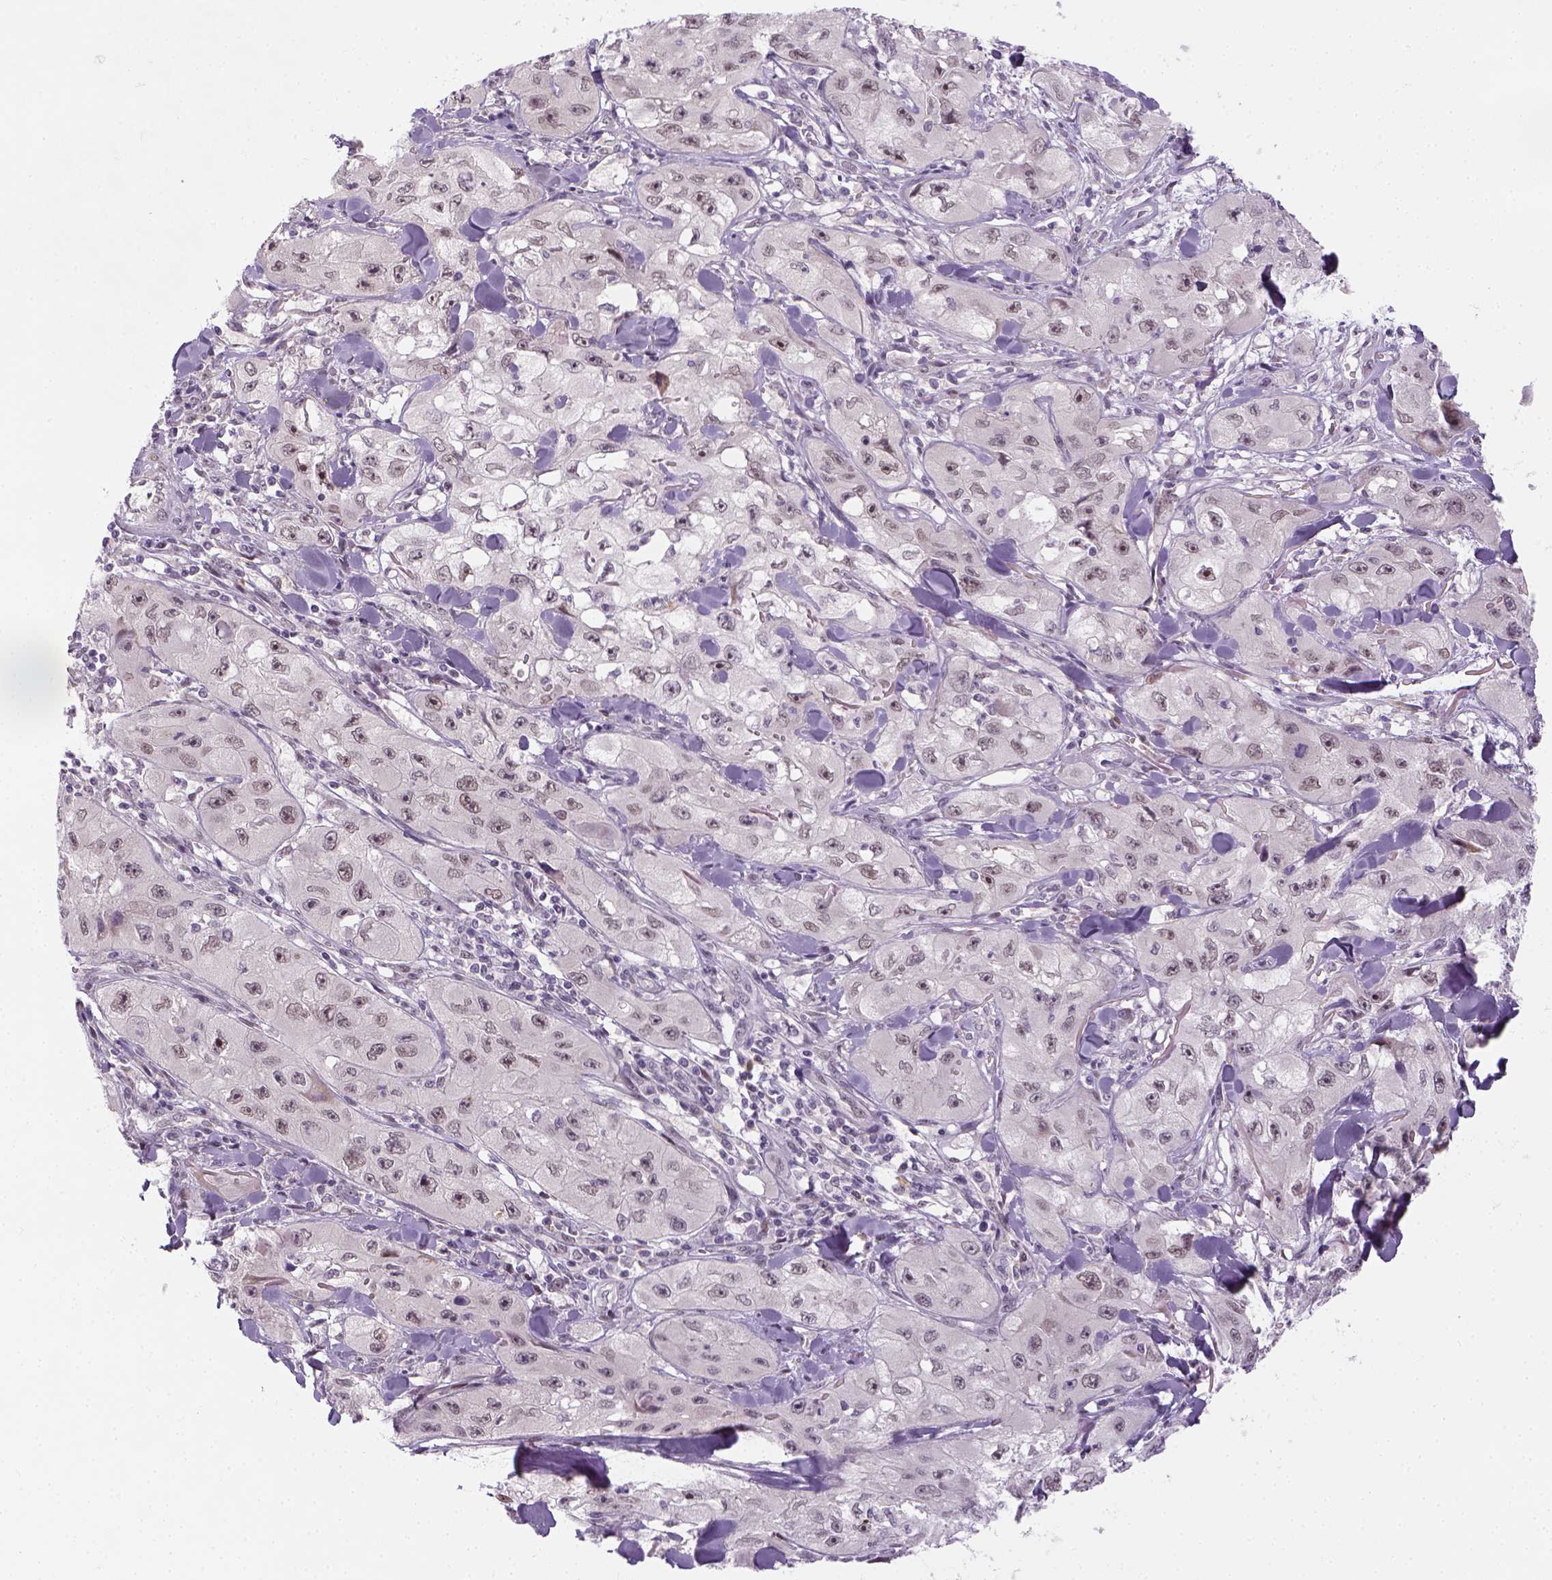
{"staining": {"intensity": "negative", "quantity": "none", "location": "none"}, "tissue": "skin cancer", "cell_type": "Tumor cells", "image_type": "cancer", "snomed": [{"axis": "morphology", "description": "Squamous cell carcinoma, NOS"}, {"axis": "topography", "description": "Skin"}, {"axis": "topography", "description": "Subcutis"}], "caption": "Skin cancer was stained to show a protein in brown. There is no significant expression in tumor cells.", "gene": "MAGEB3", "patient": {"sex": "male", "age": 73}}